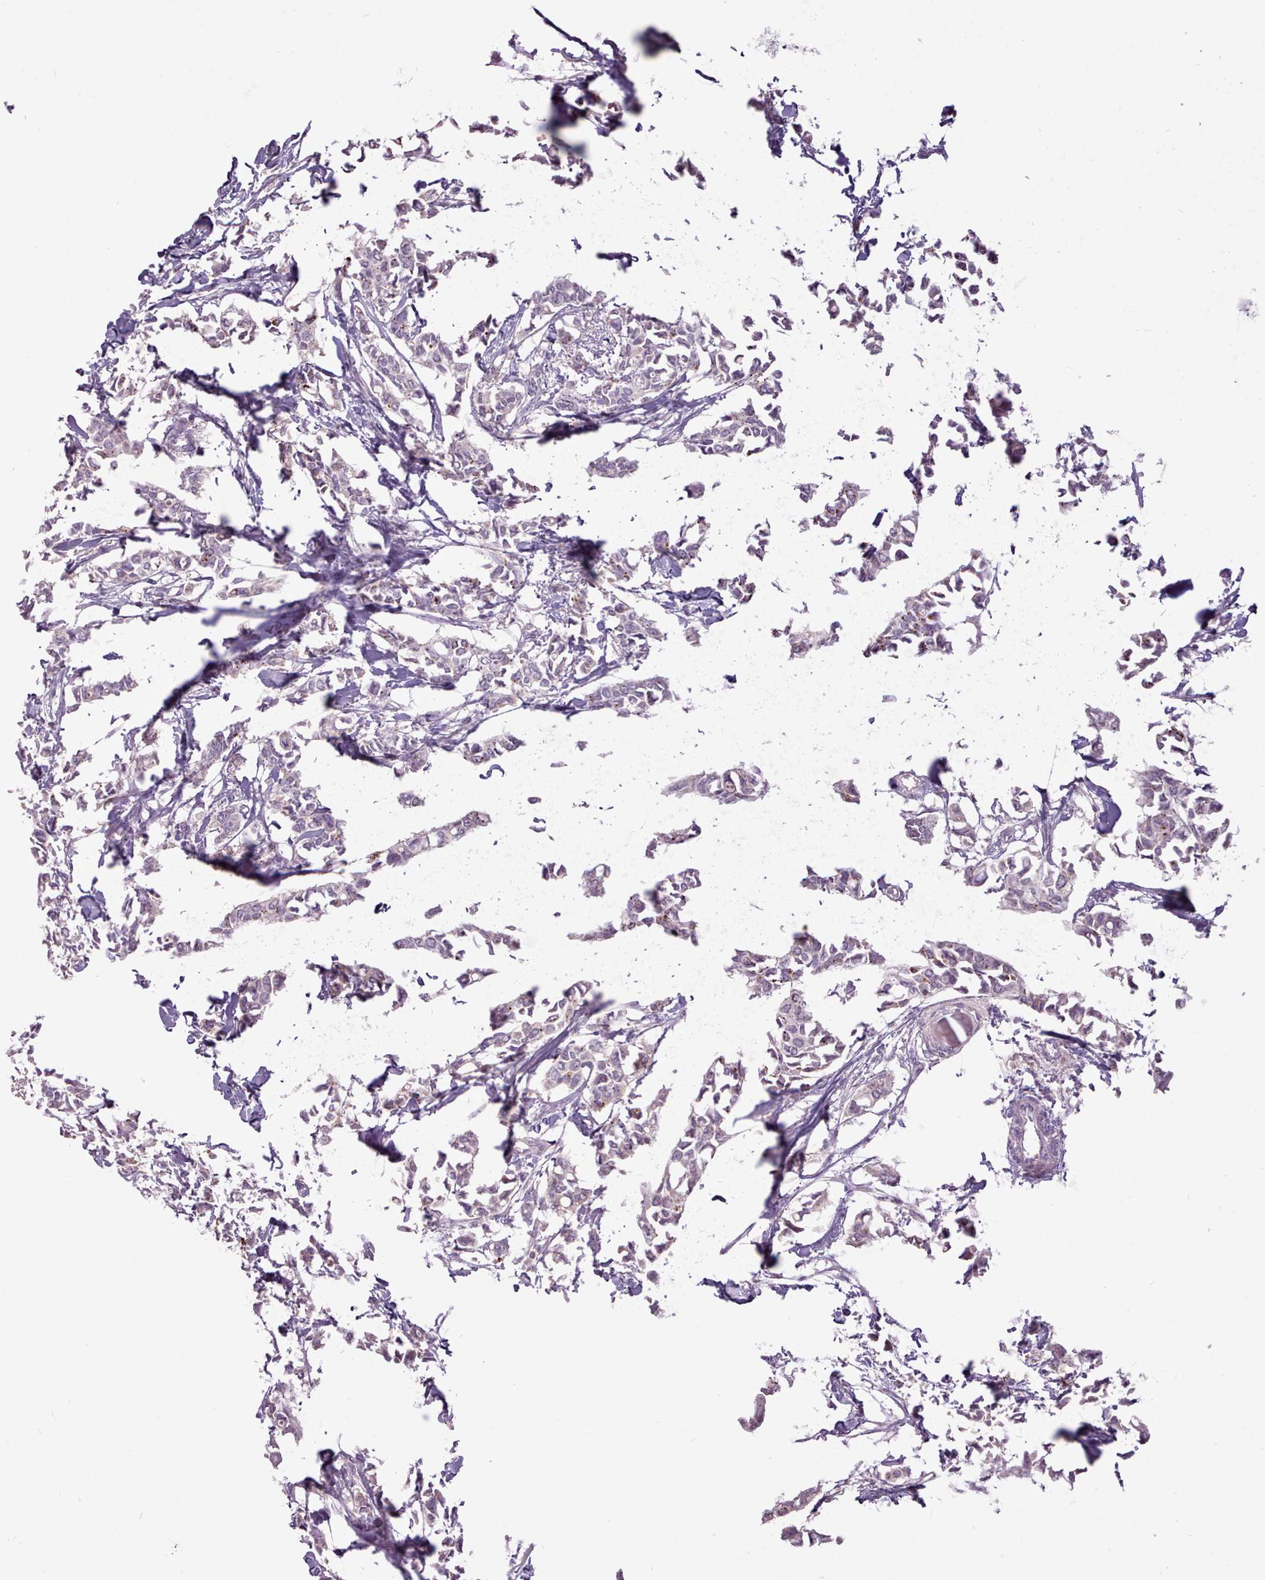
{"staining": {"intensity": "negative", "quantity": "none", "location": "none"}, "tissue": "breast cancer", "cell_type": "Tumor cells", "image_type": "cancer", "snomed": [{"axis": "morphology", "description": "Duct carcinoma"}, {"axis": "topography", "description": "Breast"}], "caption": "There is no significant positivity in tumor cells of breast cancer (infiltrating ductal carcinoma).", "gene": "ATRAID", "patient": {"sex": "female", "age": 41}}